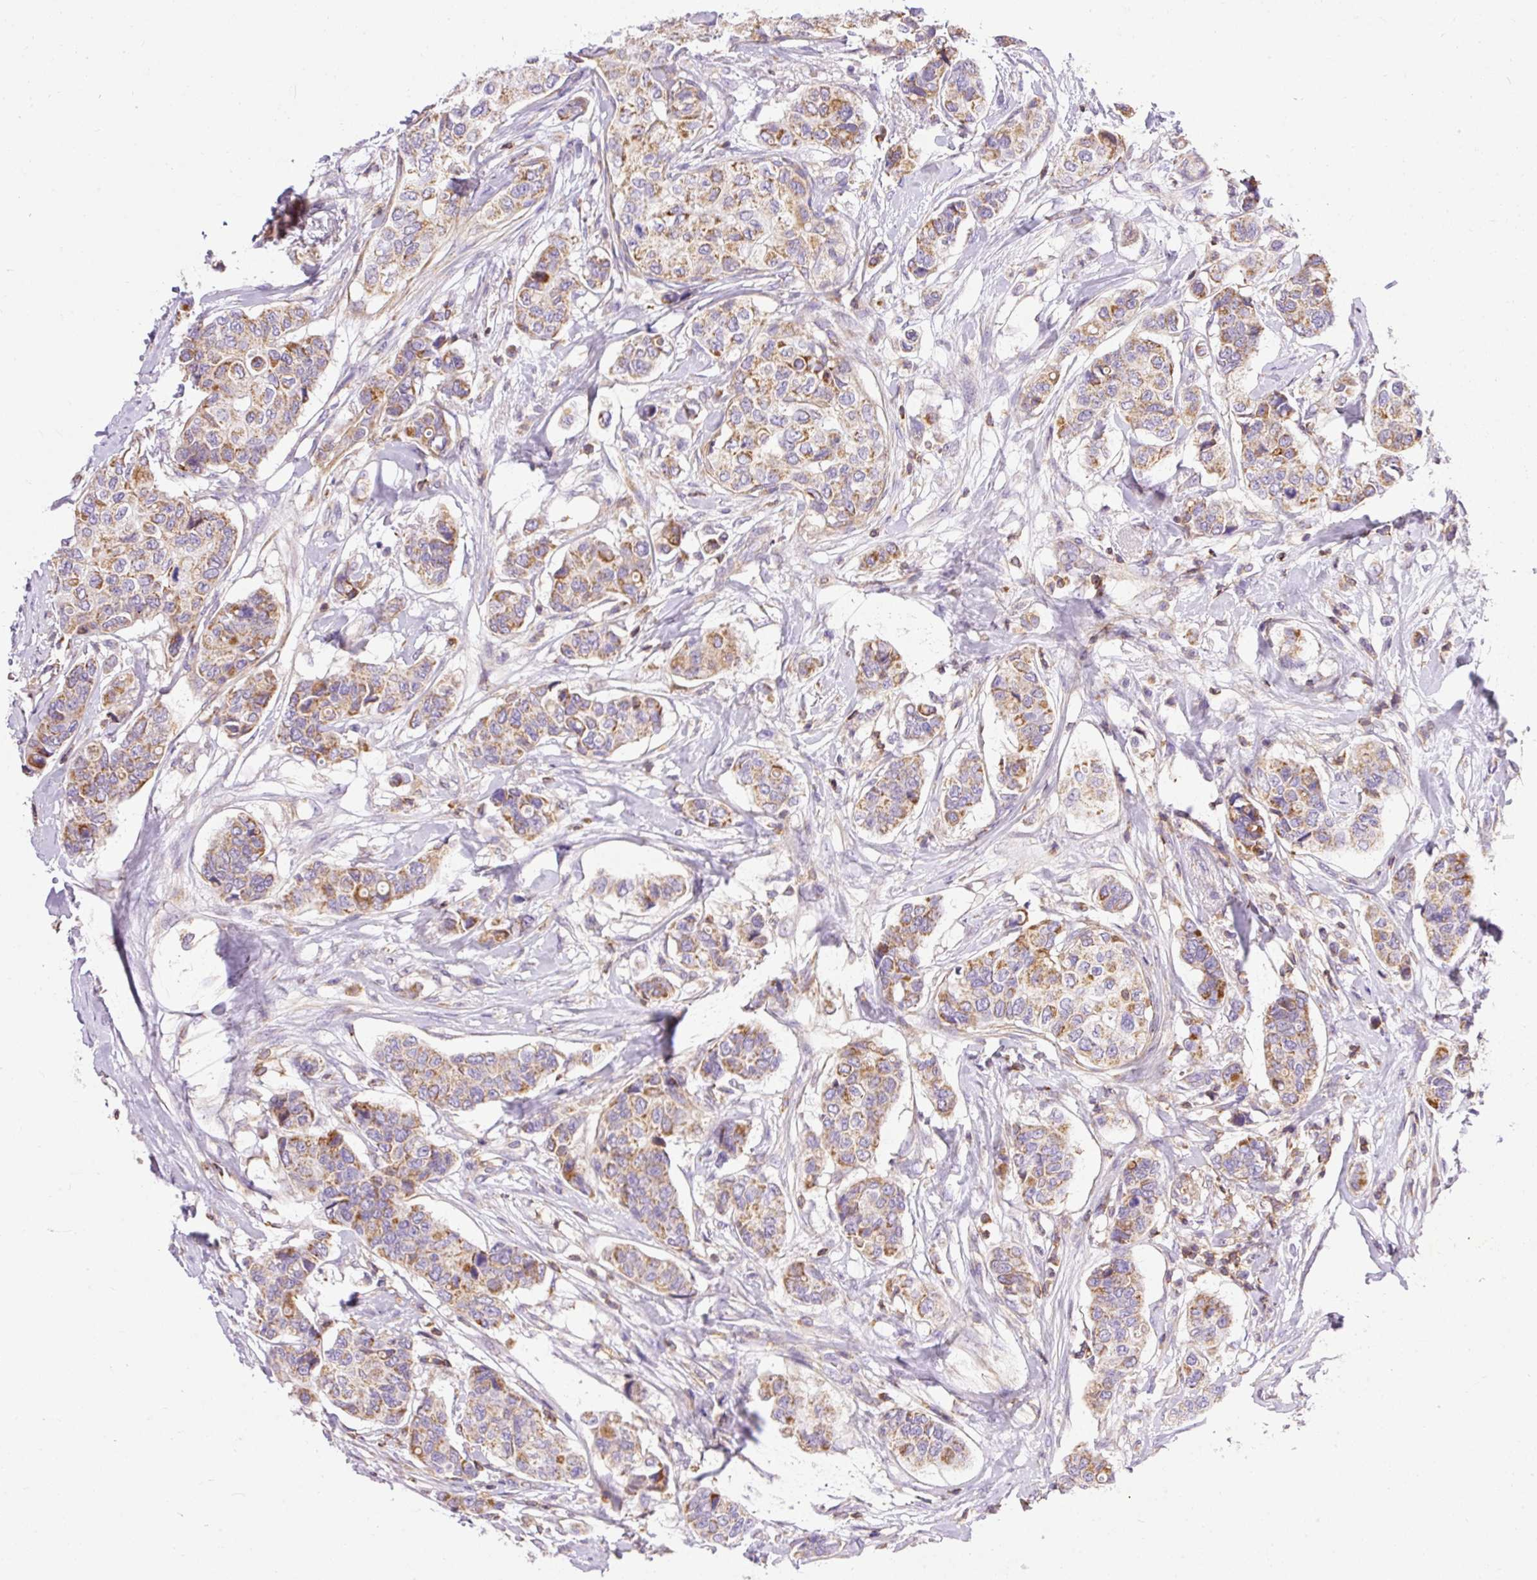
{"staining": {"intensity": "moderate", "quantity": ">75%", "location": "cytoplasmic/membranous"}, "tissue": "breast cancer", "cell_type": "Tumor cells", "image_type": "cancer", "snomed": [{"axis": "morphology", "description": "Lobular carcinoma"}, {"axis": "topography", "description": "Breast"}], "caption": "Immunohistochemistry of human breast cancer (lobular carcinoma) reveals medium levels of moderate cytoplasmic/membranous staining in about >75% of tumor cells.", "gene": "IMMT", "patient": {"sex": "female", "age": 51}}